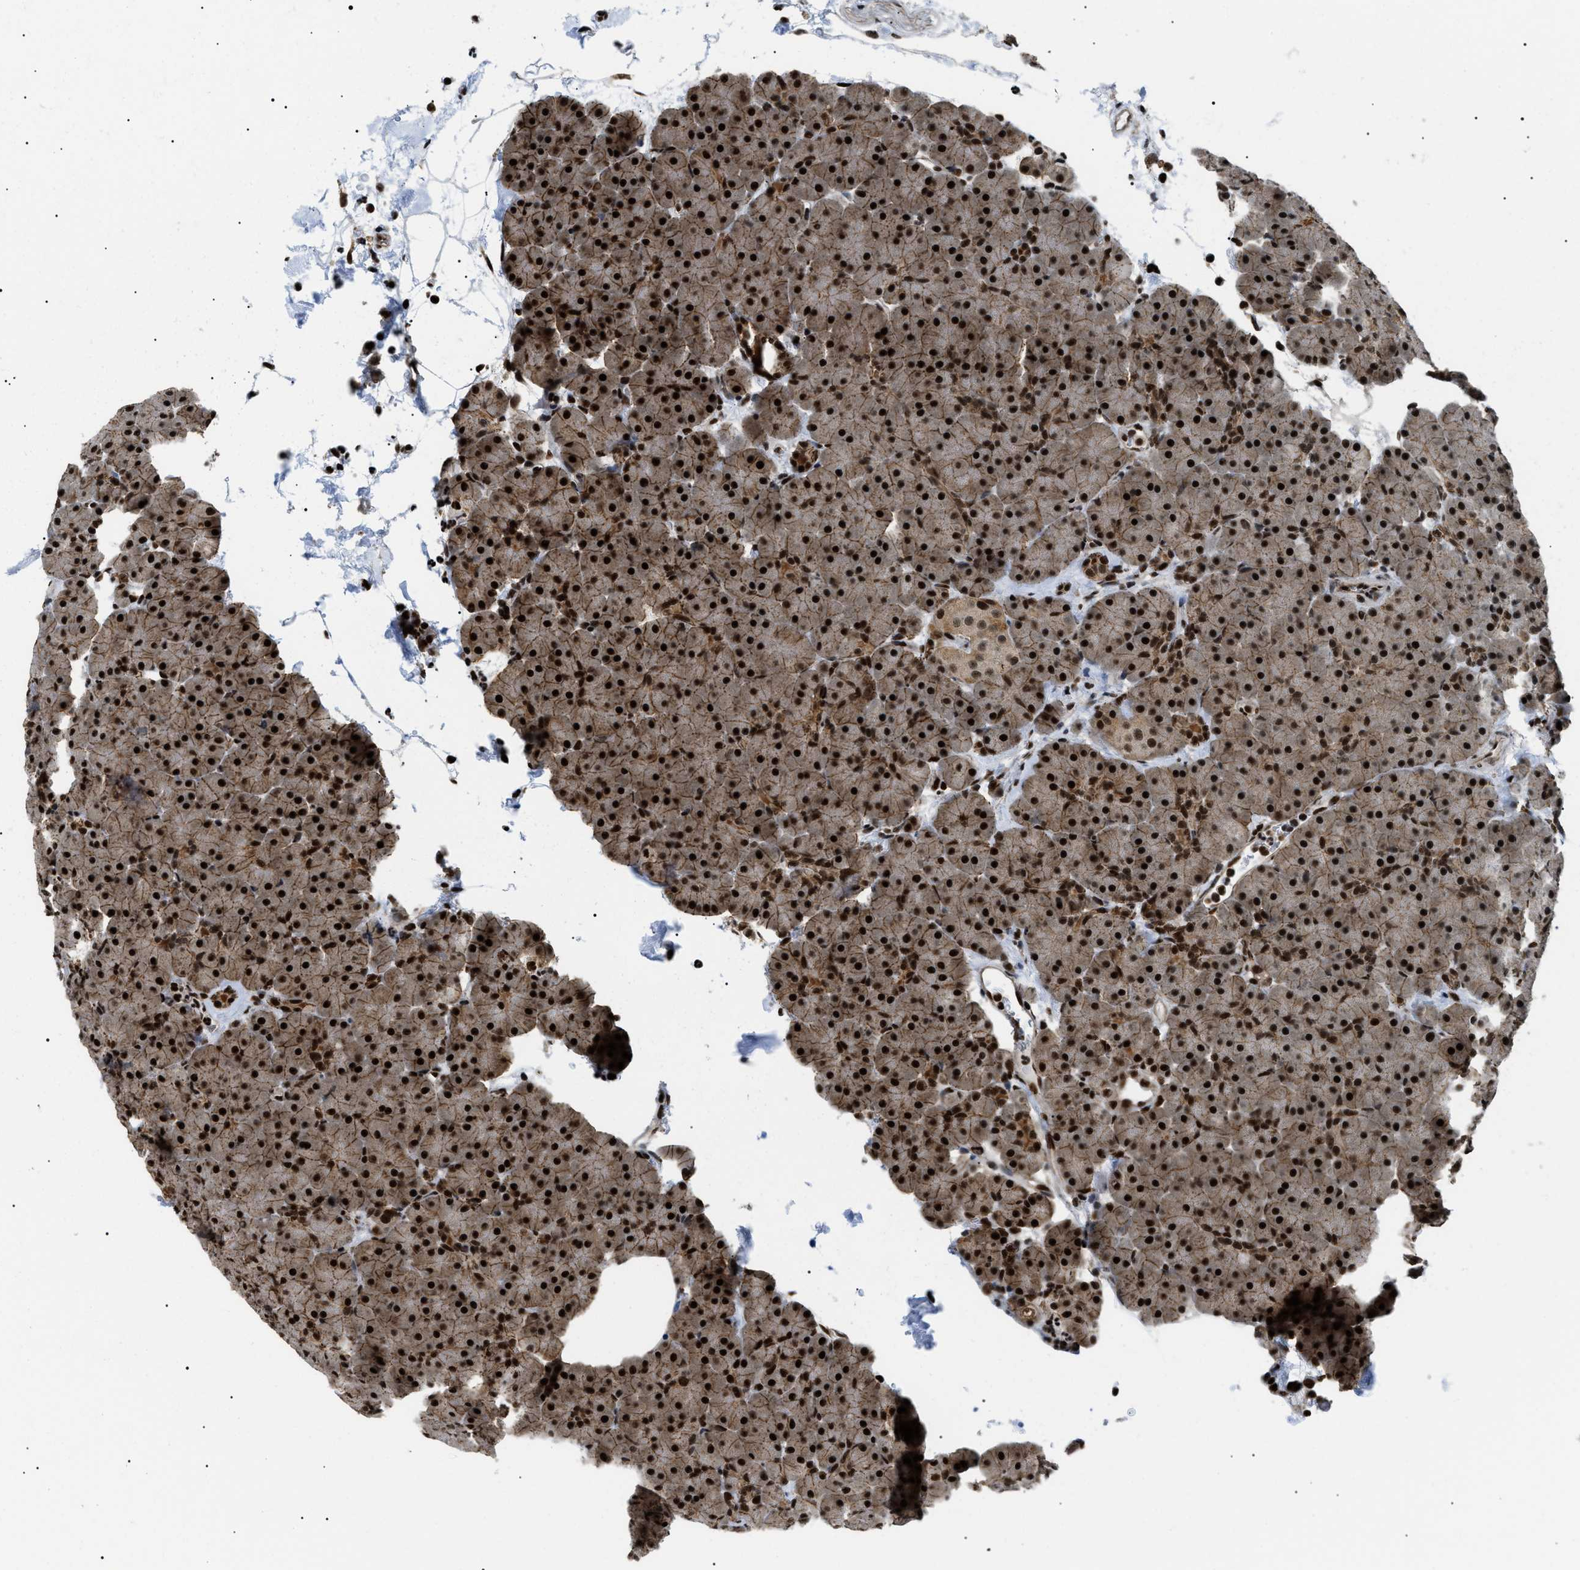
{"staining": {"intensity": "strong", "quantity": "25%-75%", "location": "cytoplasmic/membranous,nuclear"}, "tissue": "pancreas", "cell_type": "Exocrine glandular cells", "image_type": "normal", "snomed": [{"axis": "morphology", "description": "Normal tissue, NOS"}, {"axis": "topography", "description": "Pancreas"}], "caption": "Human pancreas stained with a brown dye demonstrates strong cytoplasmic/membranous,nuclear positive expression in approximately 25%-75% of exocrine glandular cells.", "gene": "CWC25", "patient": {"sex": "male", "age": 66}}